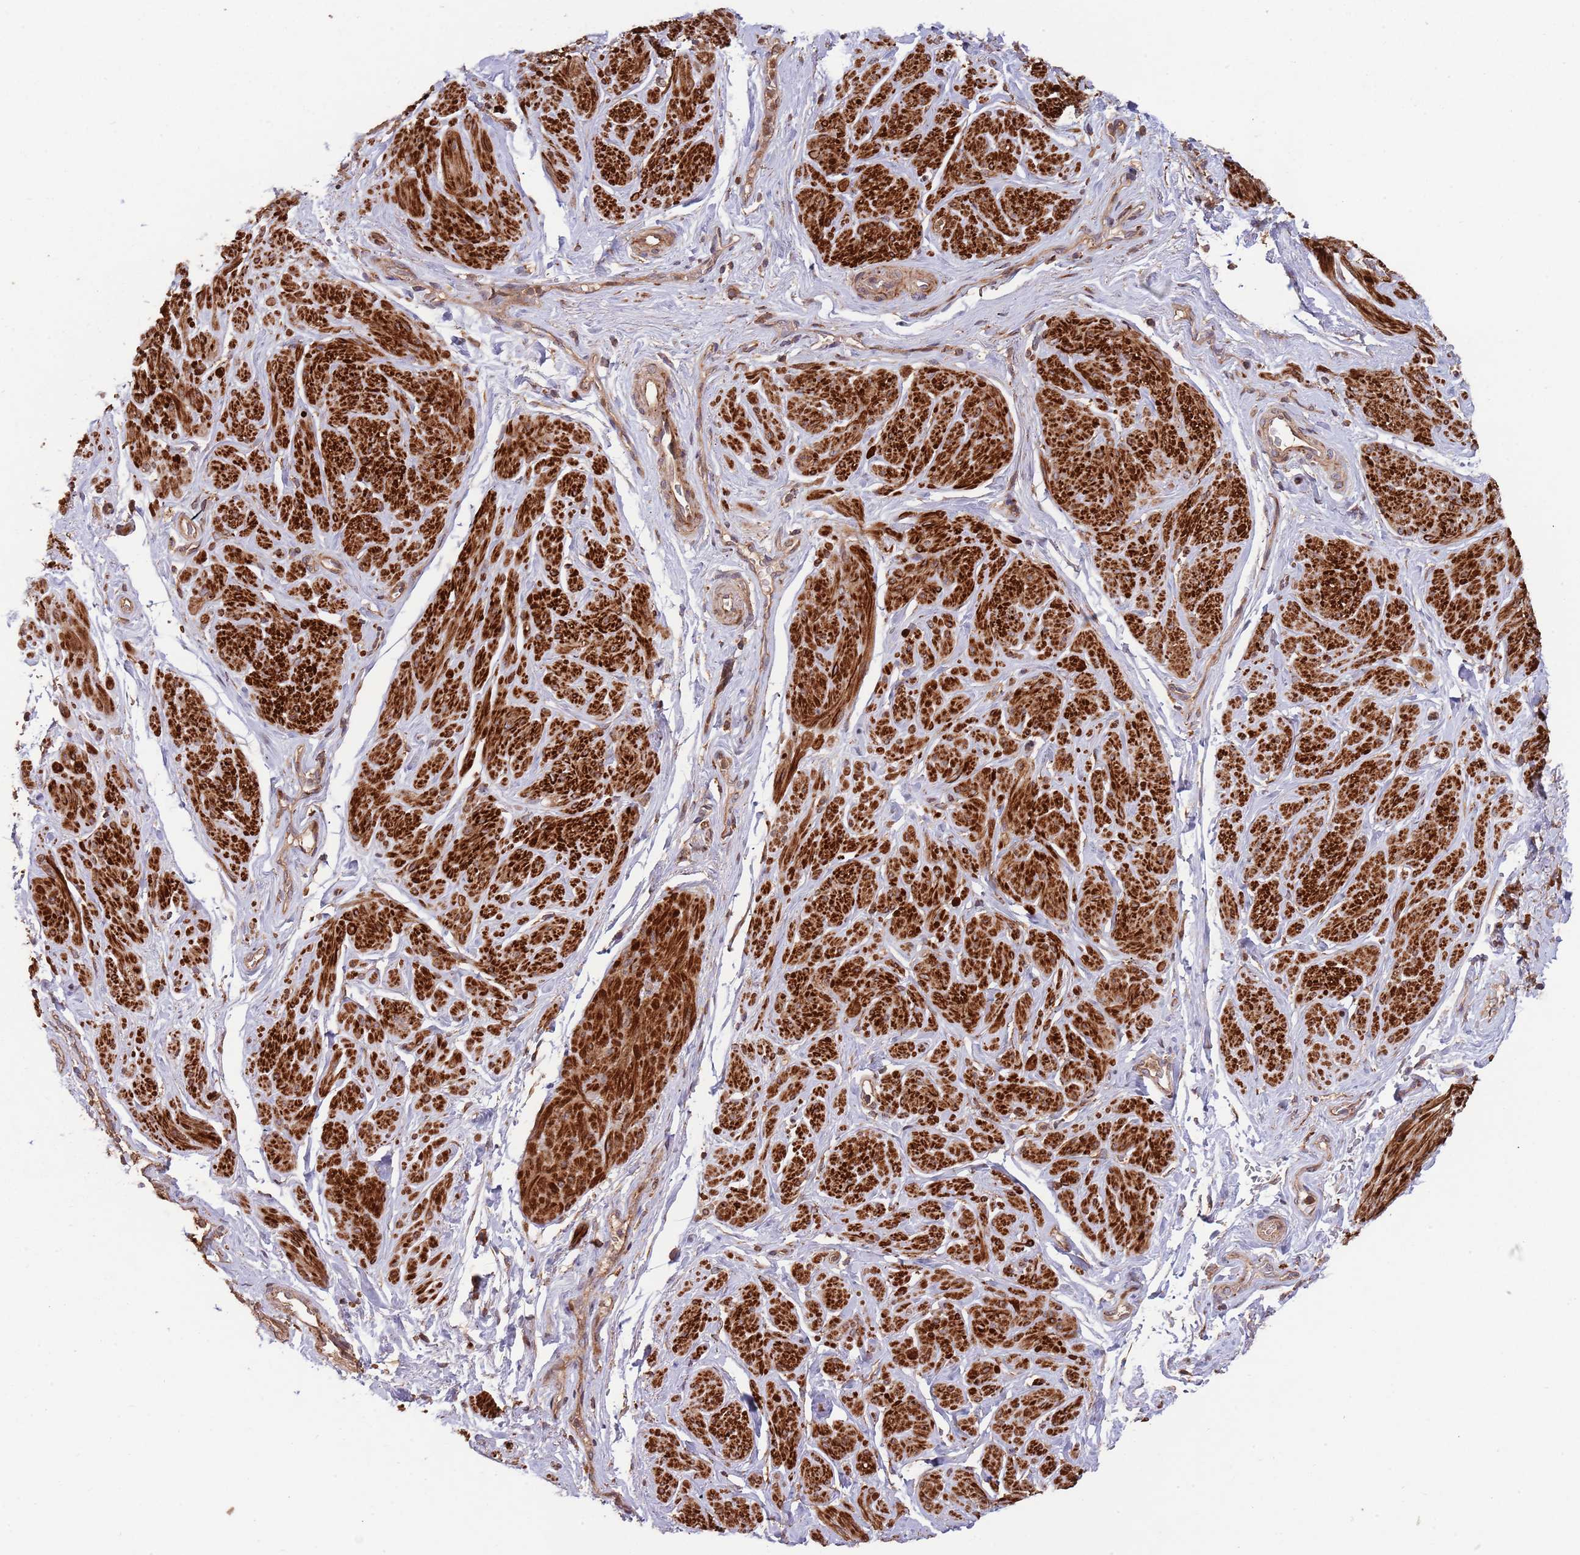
{"staining": {"intensity": "strong", "quantity": "25%-75%", "location": "cytoplasmic/membranous"}, "tissue": "smooth muscle", "cell_type": "Smooth muscle cells", "image_type": "normal", "snomed": [{"axis": "morphology", "description": "Normal tissue, NOS"}, {"axis": "topography", "description": "Smooth muscle"}, {"axis": "topography", "description": "Peripheral nerve tissue"}], "caption": "Strong cytoplasmic/membranous protein staining is seen in approximately 25%-75% of smooth muscle cells in smooth muscle. The protein of interest is shown in brown color, while the nuclei are stained blue.", "gene": "ZNF428", "patient": {"sex": "male", "age": 69}}